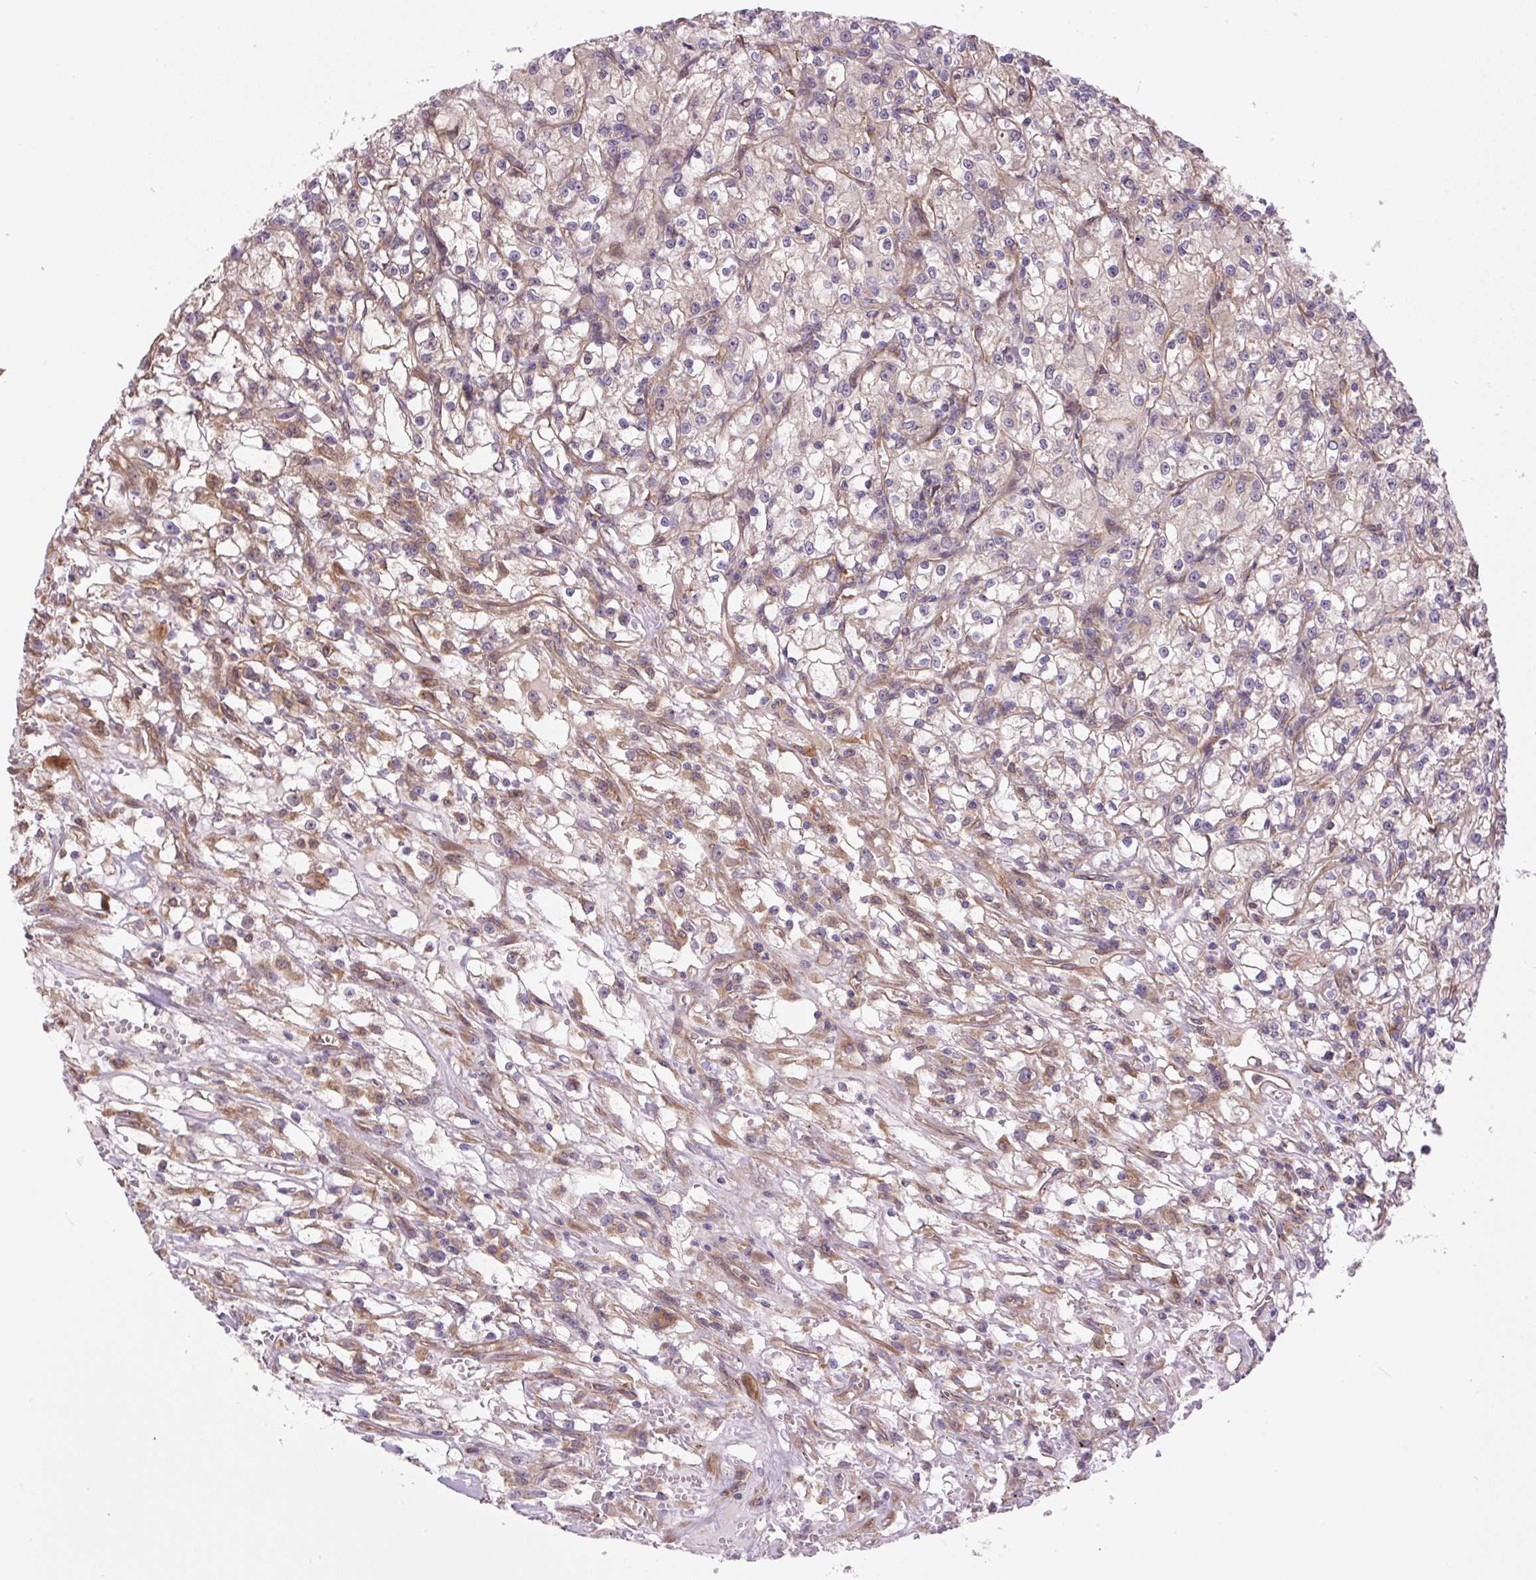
{"staining": {"intensity": "weak", "quantity": "<25%", "location": "cytoplasmic/membranous"}, "tissue": "renal cancer", "cell_type": "Tumor cells", "image_type": "cancer", "snomed": [{"axis": "morphology", "description": "Adenocarcinoma, NOS"}, {"axis": "topography", "description": "Kidney"}], "caption": "High power microscopy image of an immunohistochemistry (IHC) histopathology image of renal cancer, revealing no significant positivity in tumor cells. (DAB (3,3'-diaminobenzidine) immunohistochemistry (IHC) visualized using brightfield microscopy, high magnification).", "gene": "SEPTIN10", "patient": {"sex": "female", "age": 59}}